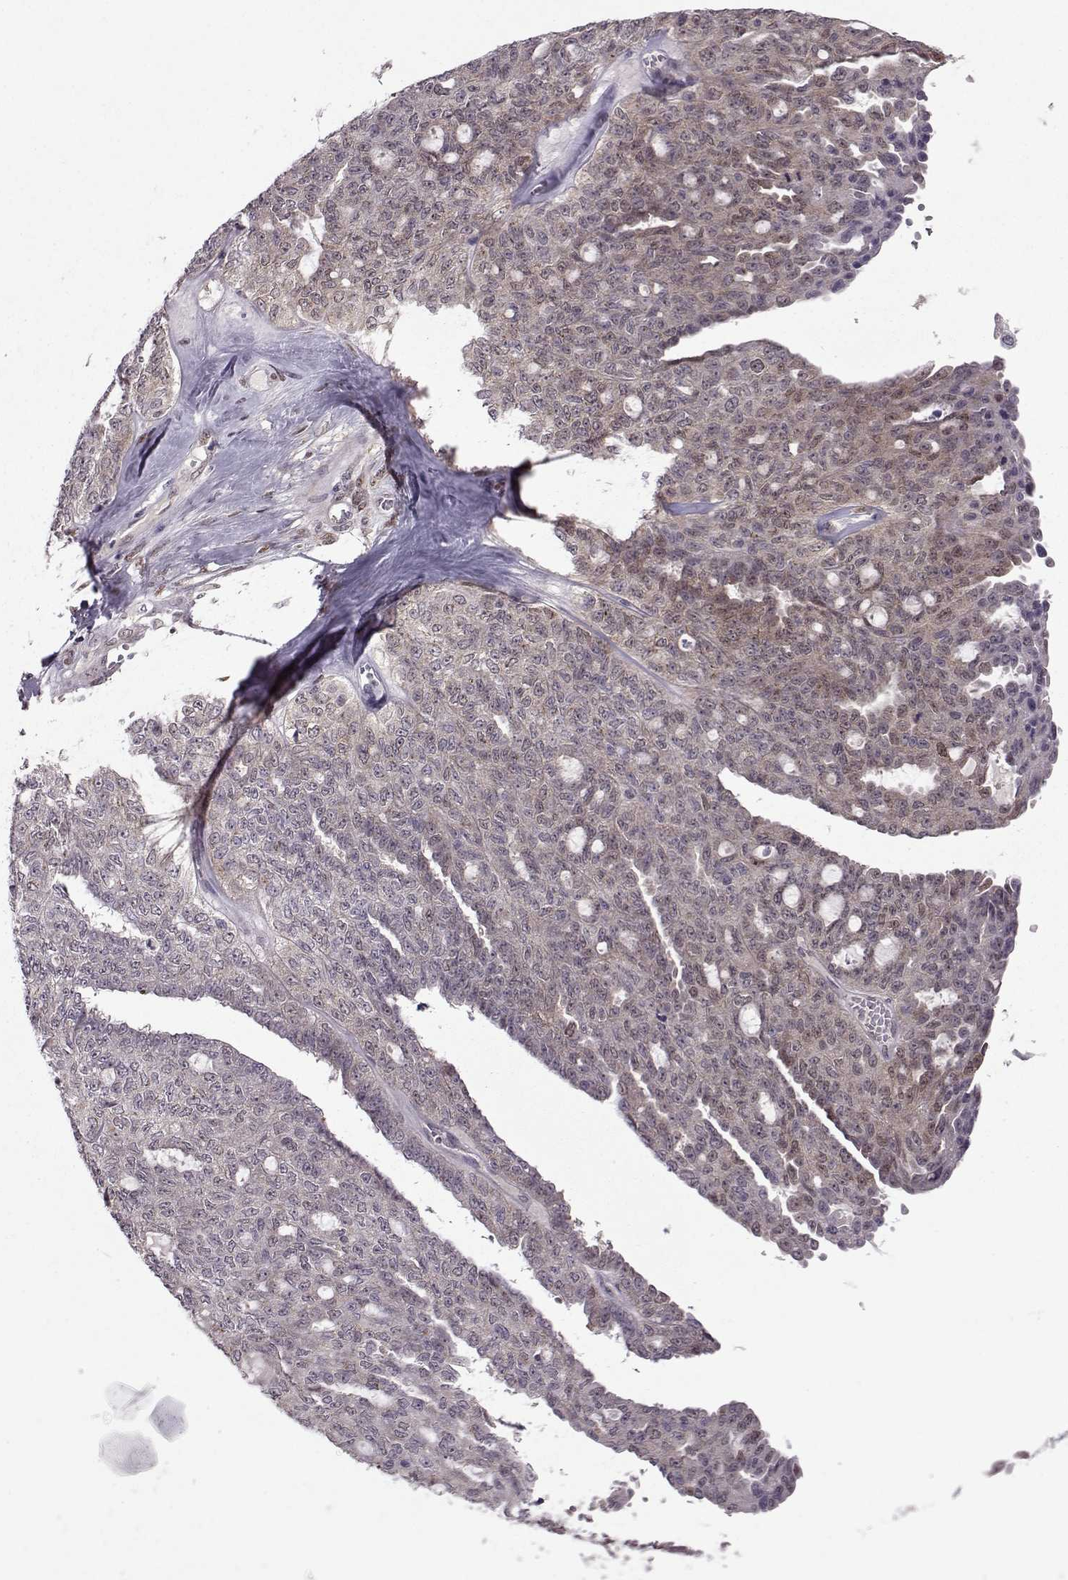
{"staining": {"intensity": "weak", "quantity": "<25%", "location": "cytoplasmic/membranous,nuclear"}, "tissue": "ovarian cancer", "cell_type": "Tumor cells", "image_type": "cancer", "snomed": [{"axis": "morphology", "description": "Cystadenocarcinoma, serous, NOS"}, {"axis": "topography", "description": "Ovary"}], "caption": "The micrograph reveals no staining of tumor cells in ovarian serous cystadenocarcinoma.", "gene": "CDK4", "patient": {"sex": "female", "age": 71}}